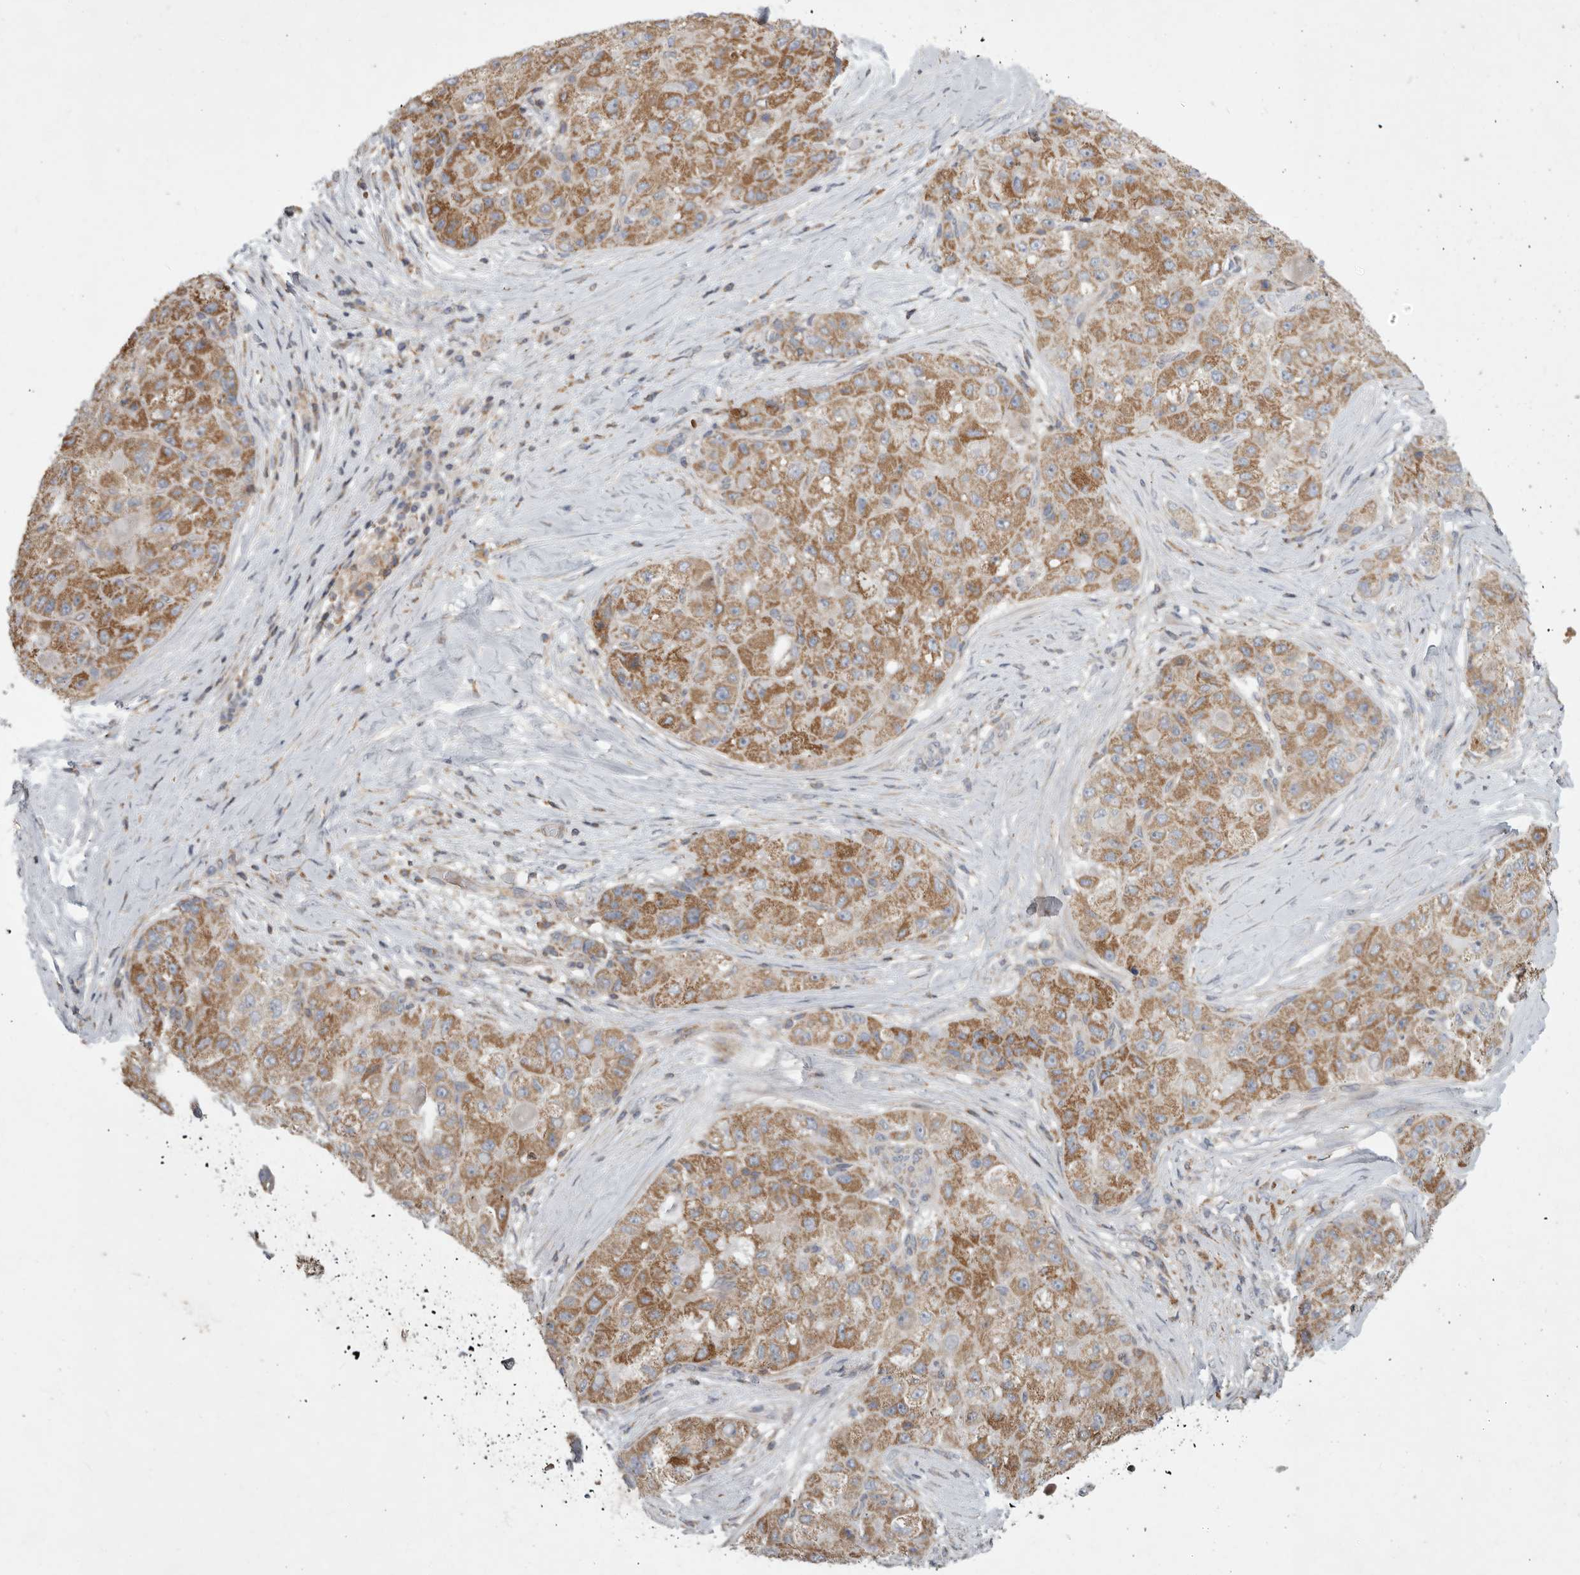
{"staining": {"intensity": "moderate", "quantity": ">75%", "location": "cytoplasmic/membranous"}, "tissue": "liver cancer", "cell_type": "Tumor cells", "image_type": "cancer", "snomed": [{"axis": "morphology", "description": "Carcinoma, Hepatocellular, NOS"}, {"axis": "topography", "description": "Liver"}], "caption": "DAB immunohistochemical staining of human liver hepatocellular carcinoma reveals moderate cytoplasmic/membranous protein staining in about >75% of tumor cells.", "gene": "MPZL1", "patient": {"sex": "male", "age": 80}}